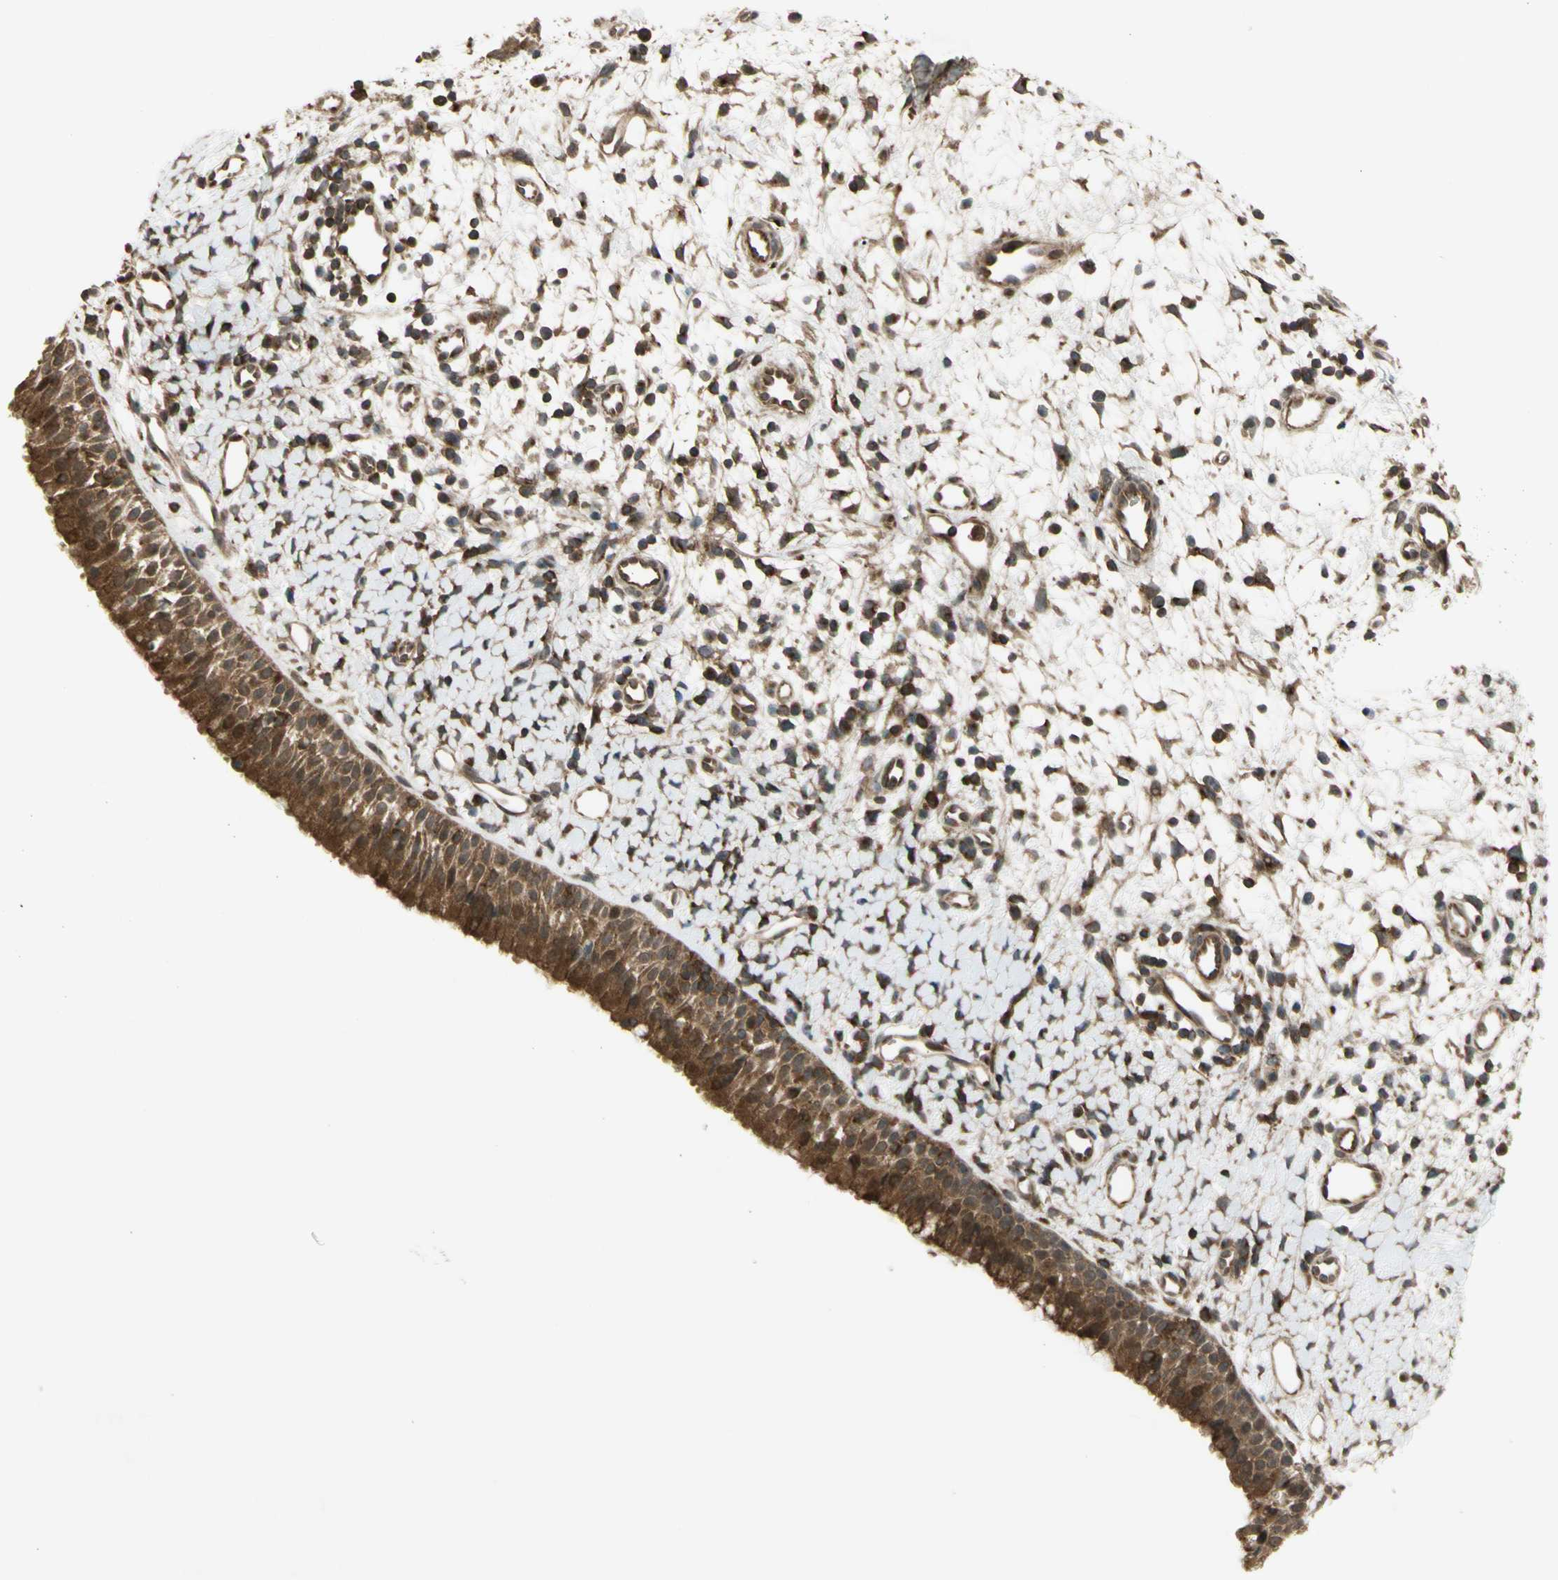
{"staining": {"intensity": "moderate", "quantity": ">75%", "location": "cytoplasmic/membranous,nuclear"}, "tissue": "nasopharynx", "cell_type": "Respiratory epithelial cells", "image_type": "normal", "snomed": [{"axis": "morphology", "description": "Normal tissue, NOS"}, {"axis": "topography", "description": "Nasopharynx"}], "caption": "Immunohistochemistry photomicrograph of normal nasopharynx: human nasopharynx stained using immunohistochemistry (IHC) displays medium levels of moderate protein expression localized specifically in the cytoplasmic/membranous,nuclear of respiratory epithelial cells, appearing as a cytoplasmic/membranous,nuclear brown color.", "gene": "FLII", "patient": {"sex": "male", "age": 22}}